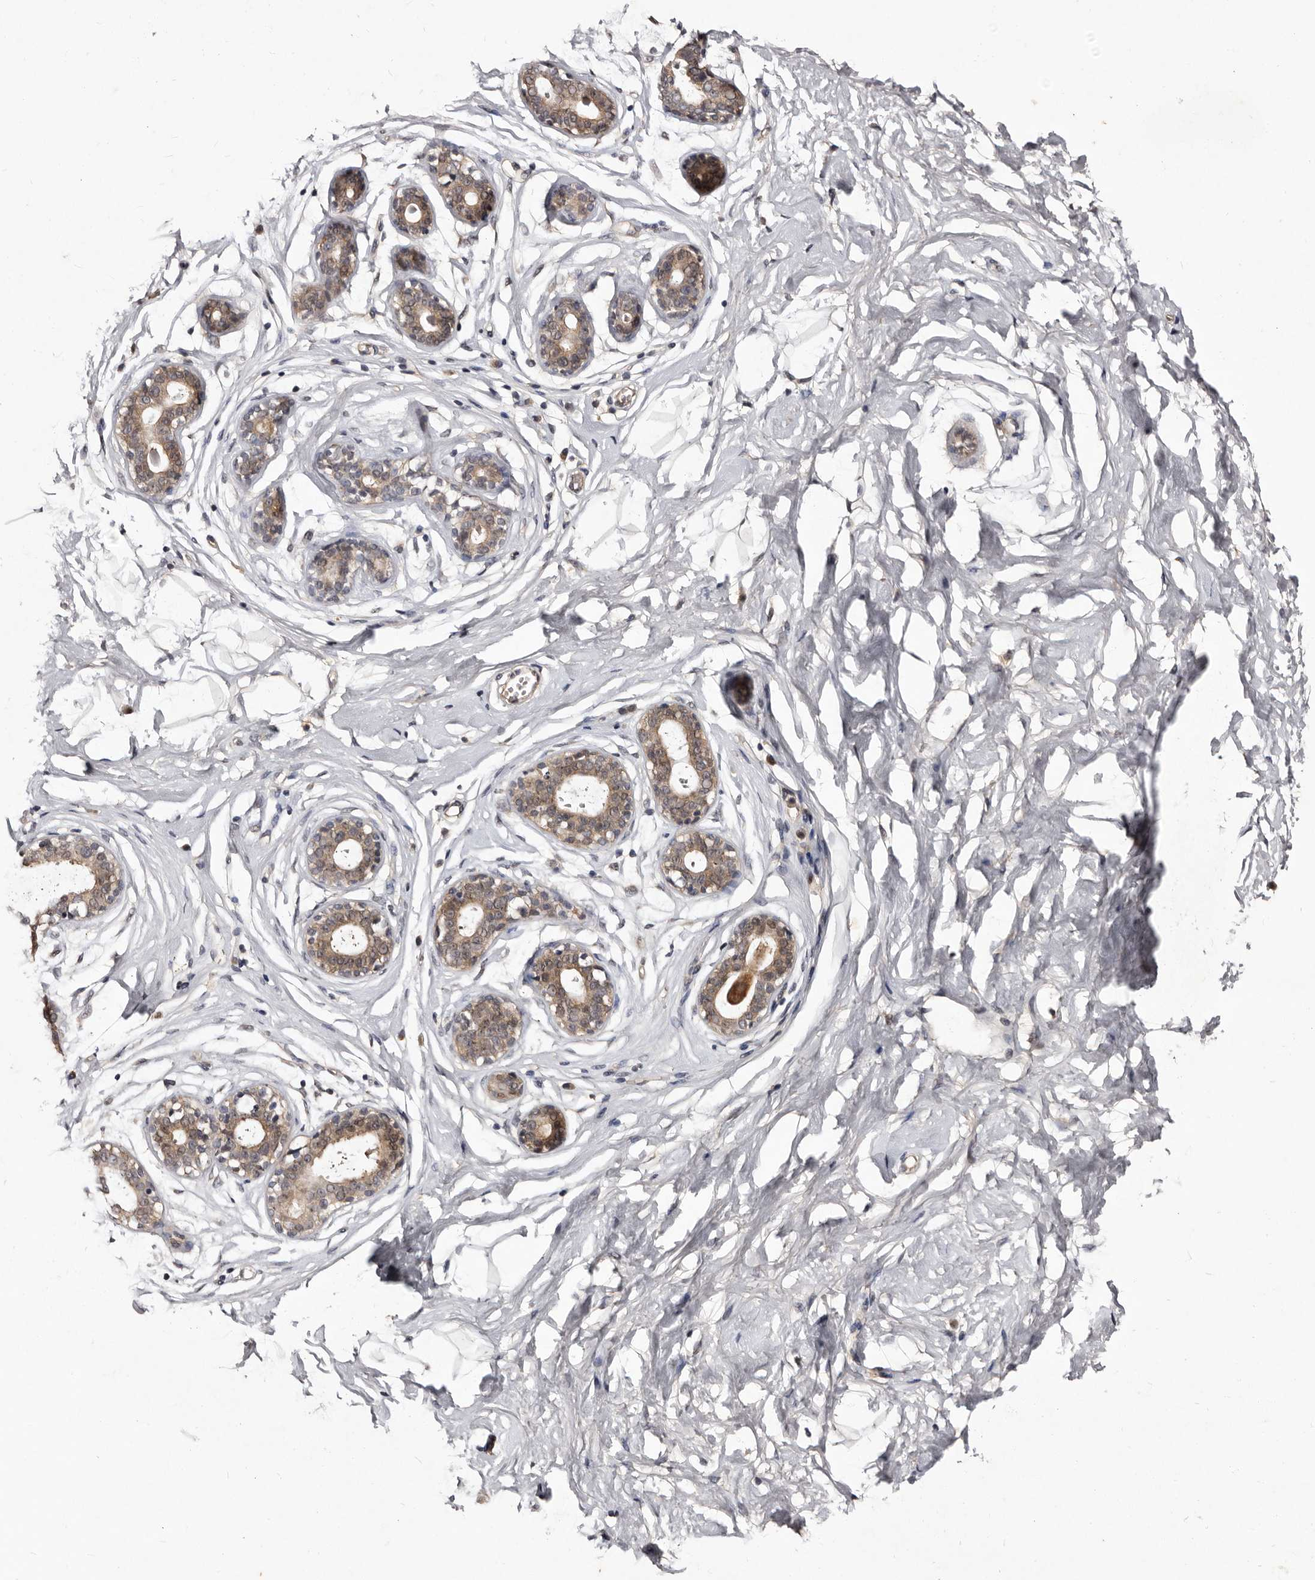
{"staining": {"intensity": "weak", "quantity": ">75%", "location": "nuclear"}, "tissue": "breast", "cell_type": "Adipocytes", "image_type": "normal", "snomed": [{"axis": "morphology", "description": "Normal tissue, NOS"}, {"axis": "morphology", "description": "Adenoma, NOS"}, {"axis": "topography", "description": "Breast"}], "caption": "Breast stained for a protein demonstrates weak nuclear positivity in adipocytes. The staining was performed using DAB to visualize the protein expression in brown, while the nuclei were stained in blue with hematoxylin (Magnification: 20x).", "gene": "LANCL2", "patient": {"sex": "female", "age": 23}}